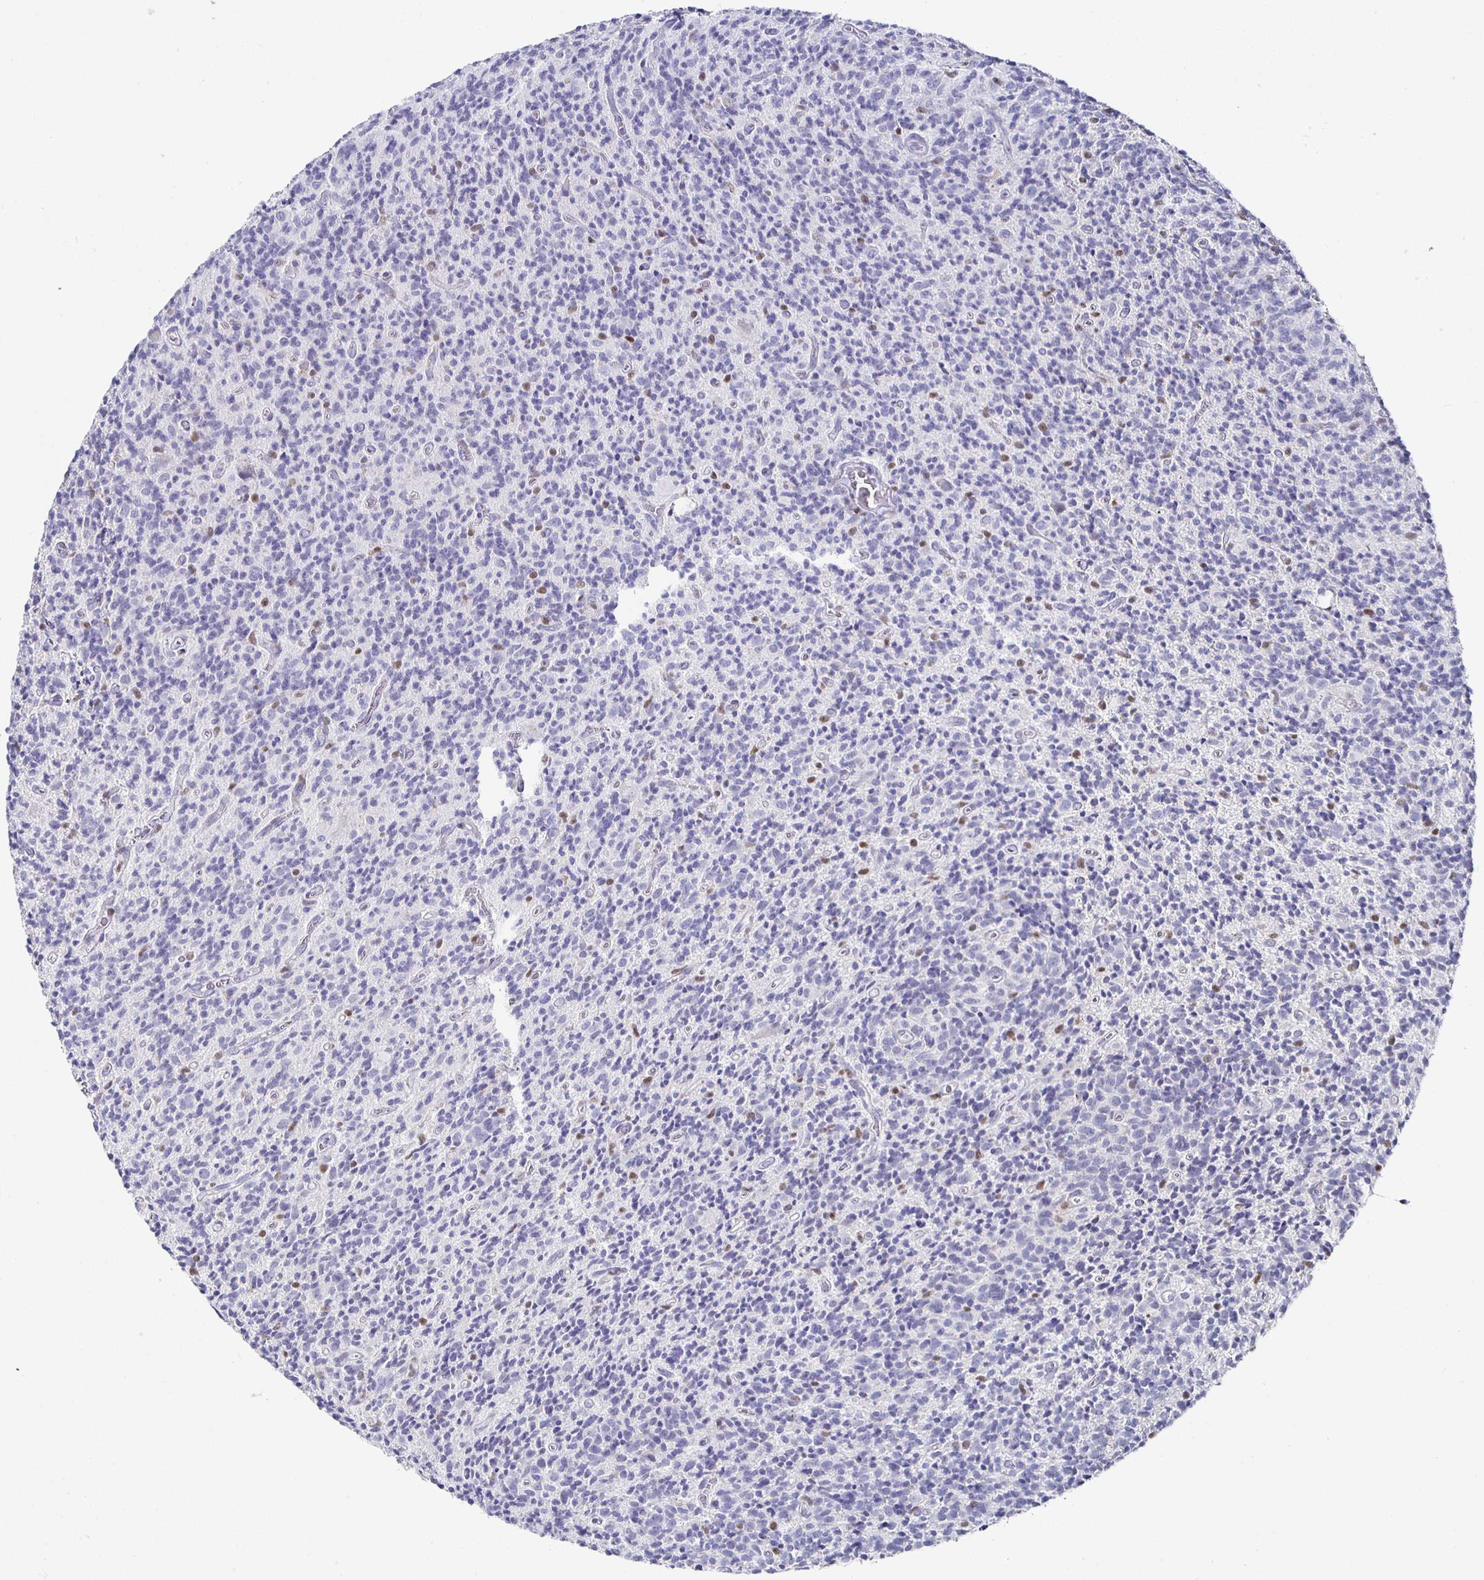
{"staining": {"intensity": "negative", "quantity": "none", "location": "none"}, "tissue": "glioma", "cell_type": "Tumor cells", "image_type": "cancer", "snomed": [{"axis": "morphology", "description": "Glioma, malignant, High grade"}, {"axis": "topography", "description": "Brain"}], "caption": "IHC photomicrograph of neoplastic tissue: human malignant high-grade glioma stained with DAB reveals no significant protein expression in tumor cells. The staining is performed using DAB (3,3'-diaminobenzidine) brown chromogen with nuclei counter-stained in using hematoxylin.", "gene": "RUNX2", "patient": {"sex": "male", "age": 76}}